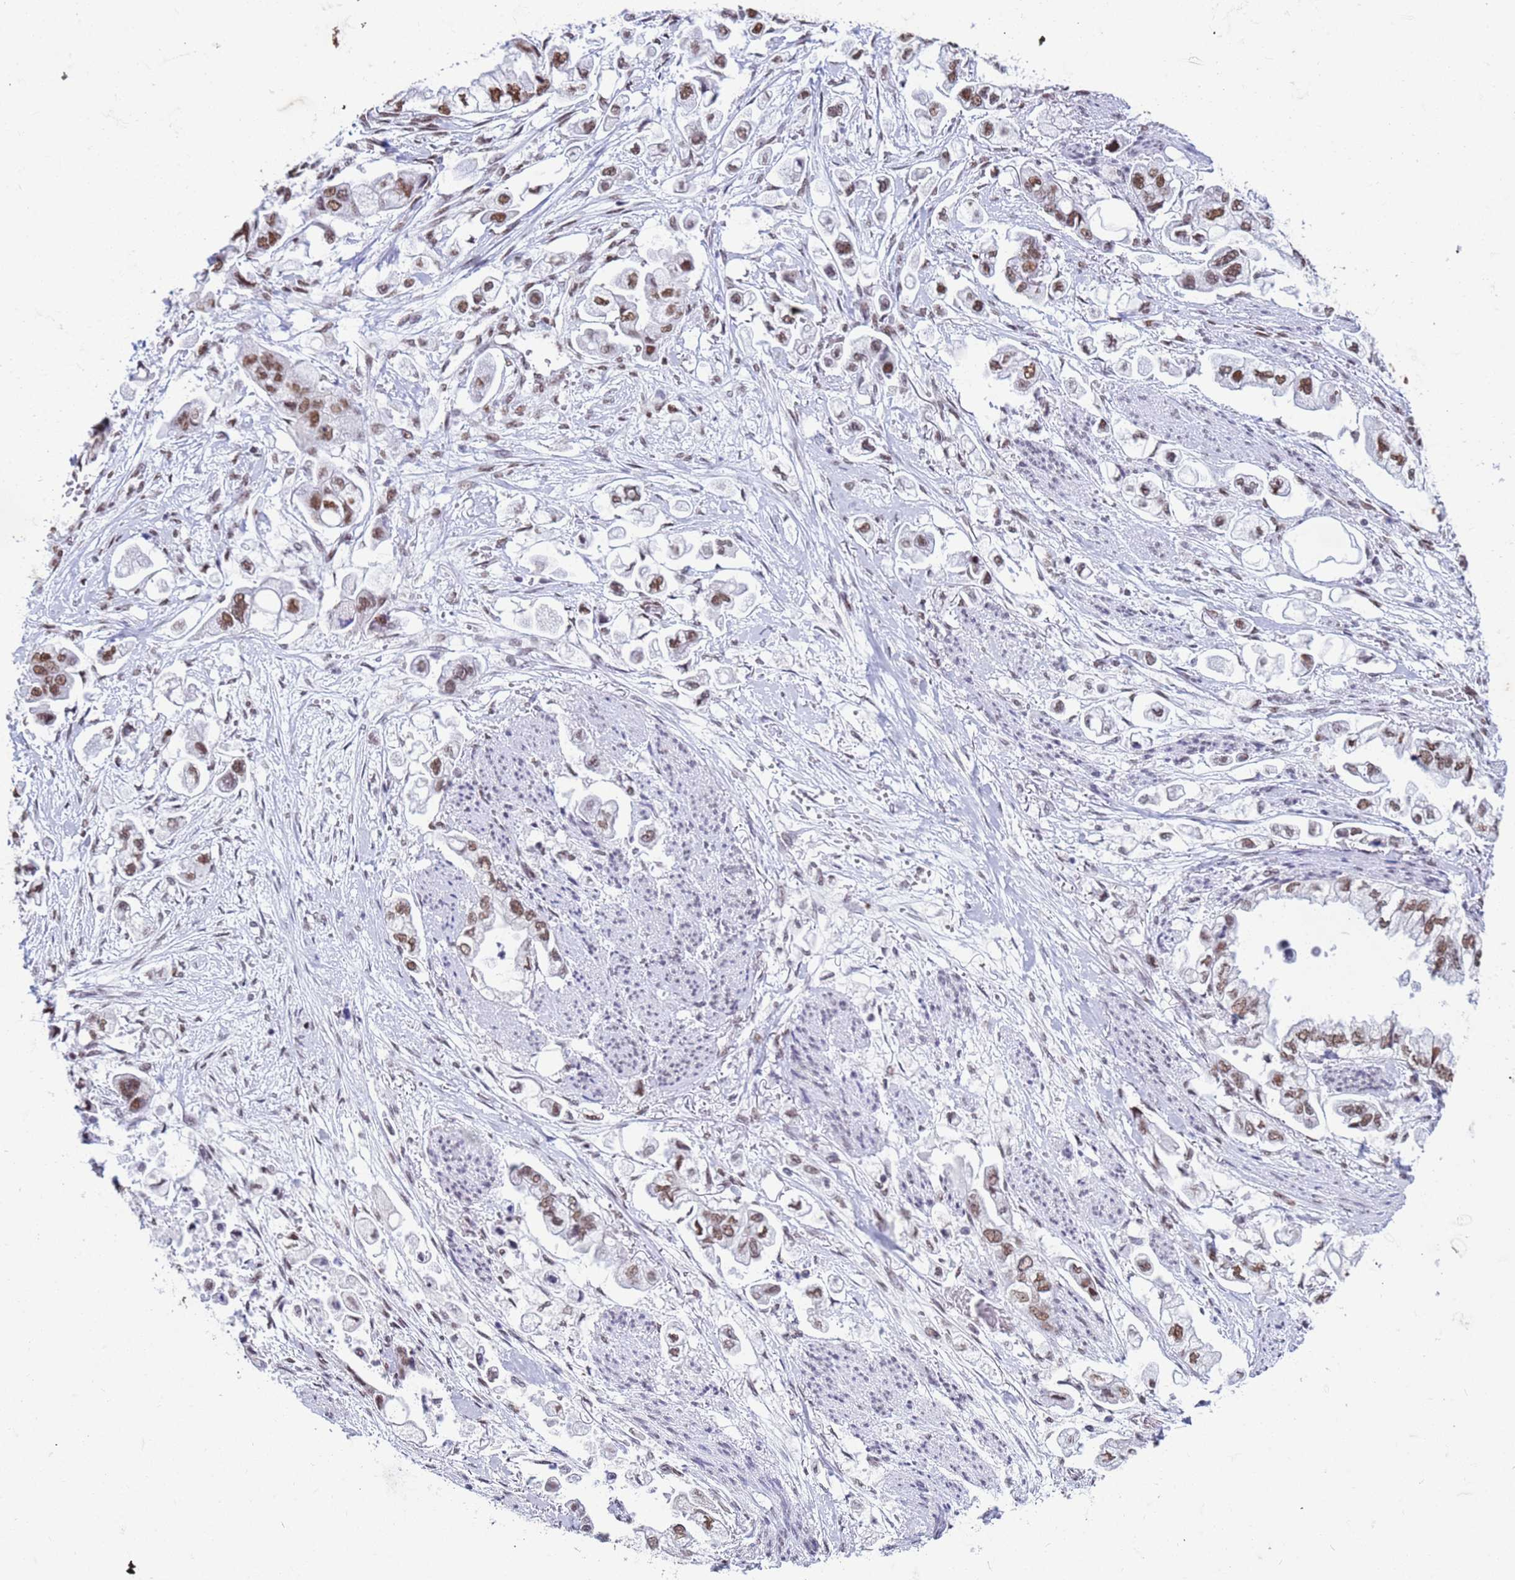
{"staining": {"intensity": "moderate", "quantity": ">75%", "location": "nuclear"}, "tissue": "stomach cancer", "cell_type": "Tumor cells", "image_type": "cancer", "snomed": [{"axis": "morphology", "description": "Adenocarcinoma, NOS"}, {"axis": "topography", "description": "Stomach"}], "caption": "The photomicrograph displays a brown stain indicating the presence of a protein in the nuclear of tumor cells in stomach cancer (adenocarcinoma).", "gene": "FAM170B", "patient": {"sex": "male", "age": 62}}